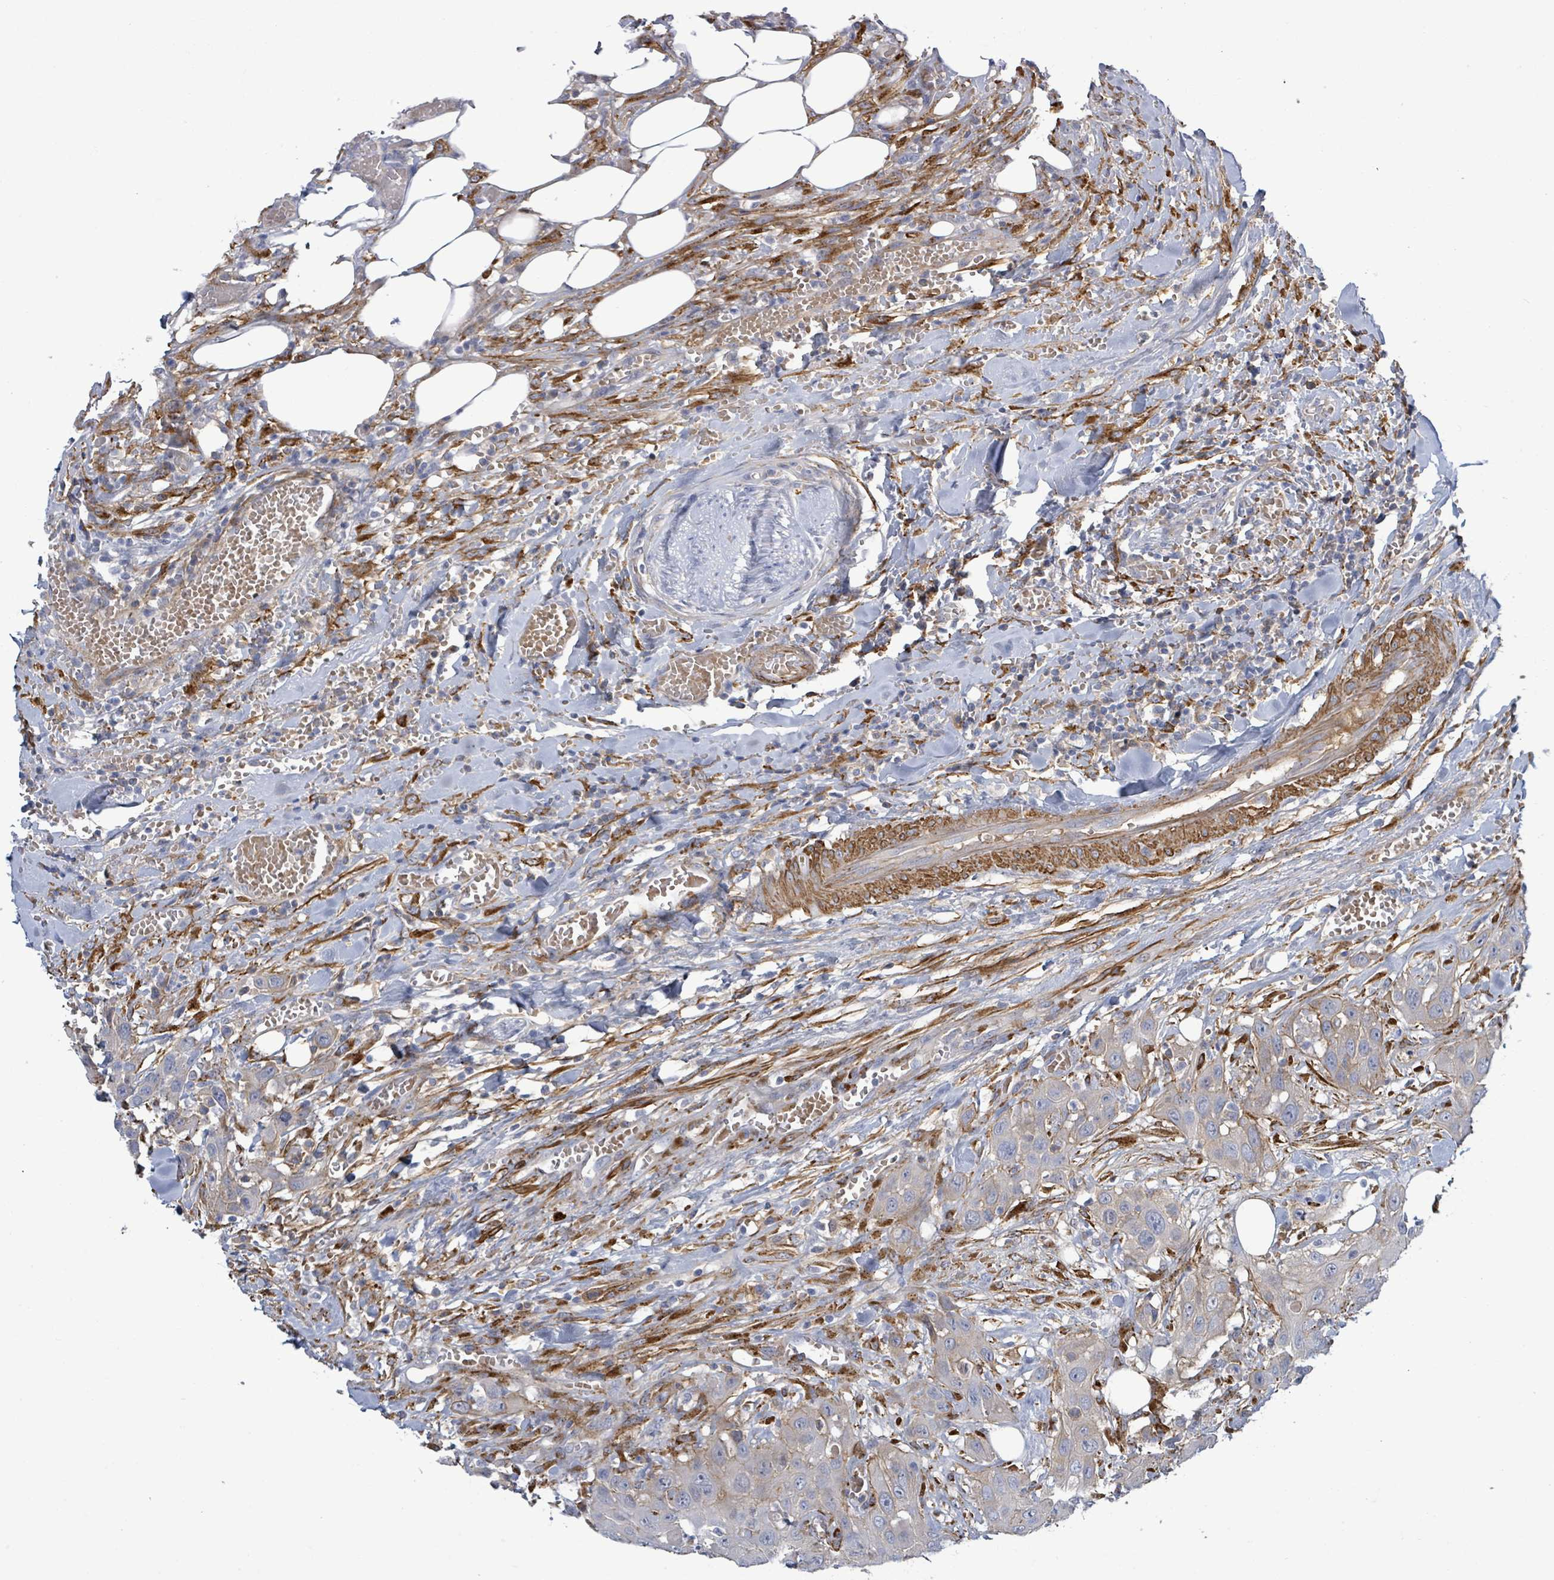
{"staining": {"intensity": "weak", "quantity": "<25%", "location": "cytoplasmic/membranous"}, "tissue": "head and neck cancer", "cell_type": "Tumor cells", "image_type": "cancer", "snomed": [{"axis": "morphology", "description": "Squamous cell carcinoma, NOS"}, {"axis": "topography", "description": "Head-Neck"}], "caption": "Immunohistochemistry of squamous cell carcinoma (head and neck) shows no positivity in tumor cells.", "gene": "DMRTC1B", "patient": {"sex": "male", "age": 81}}